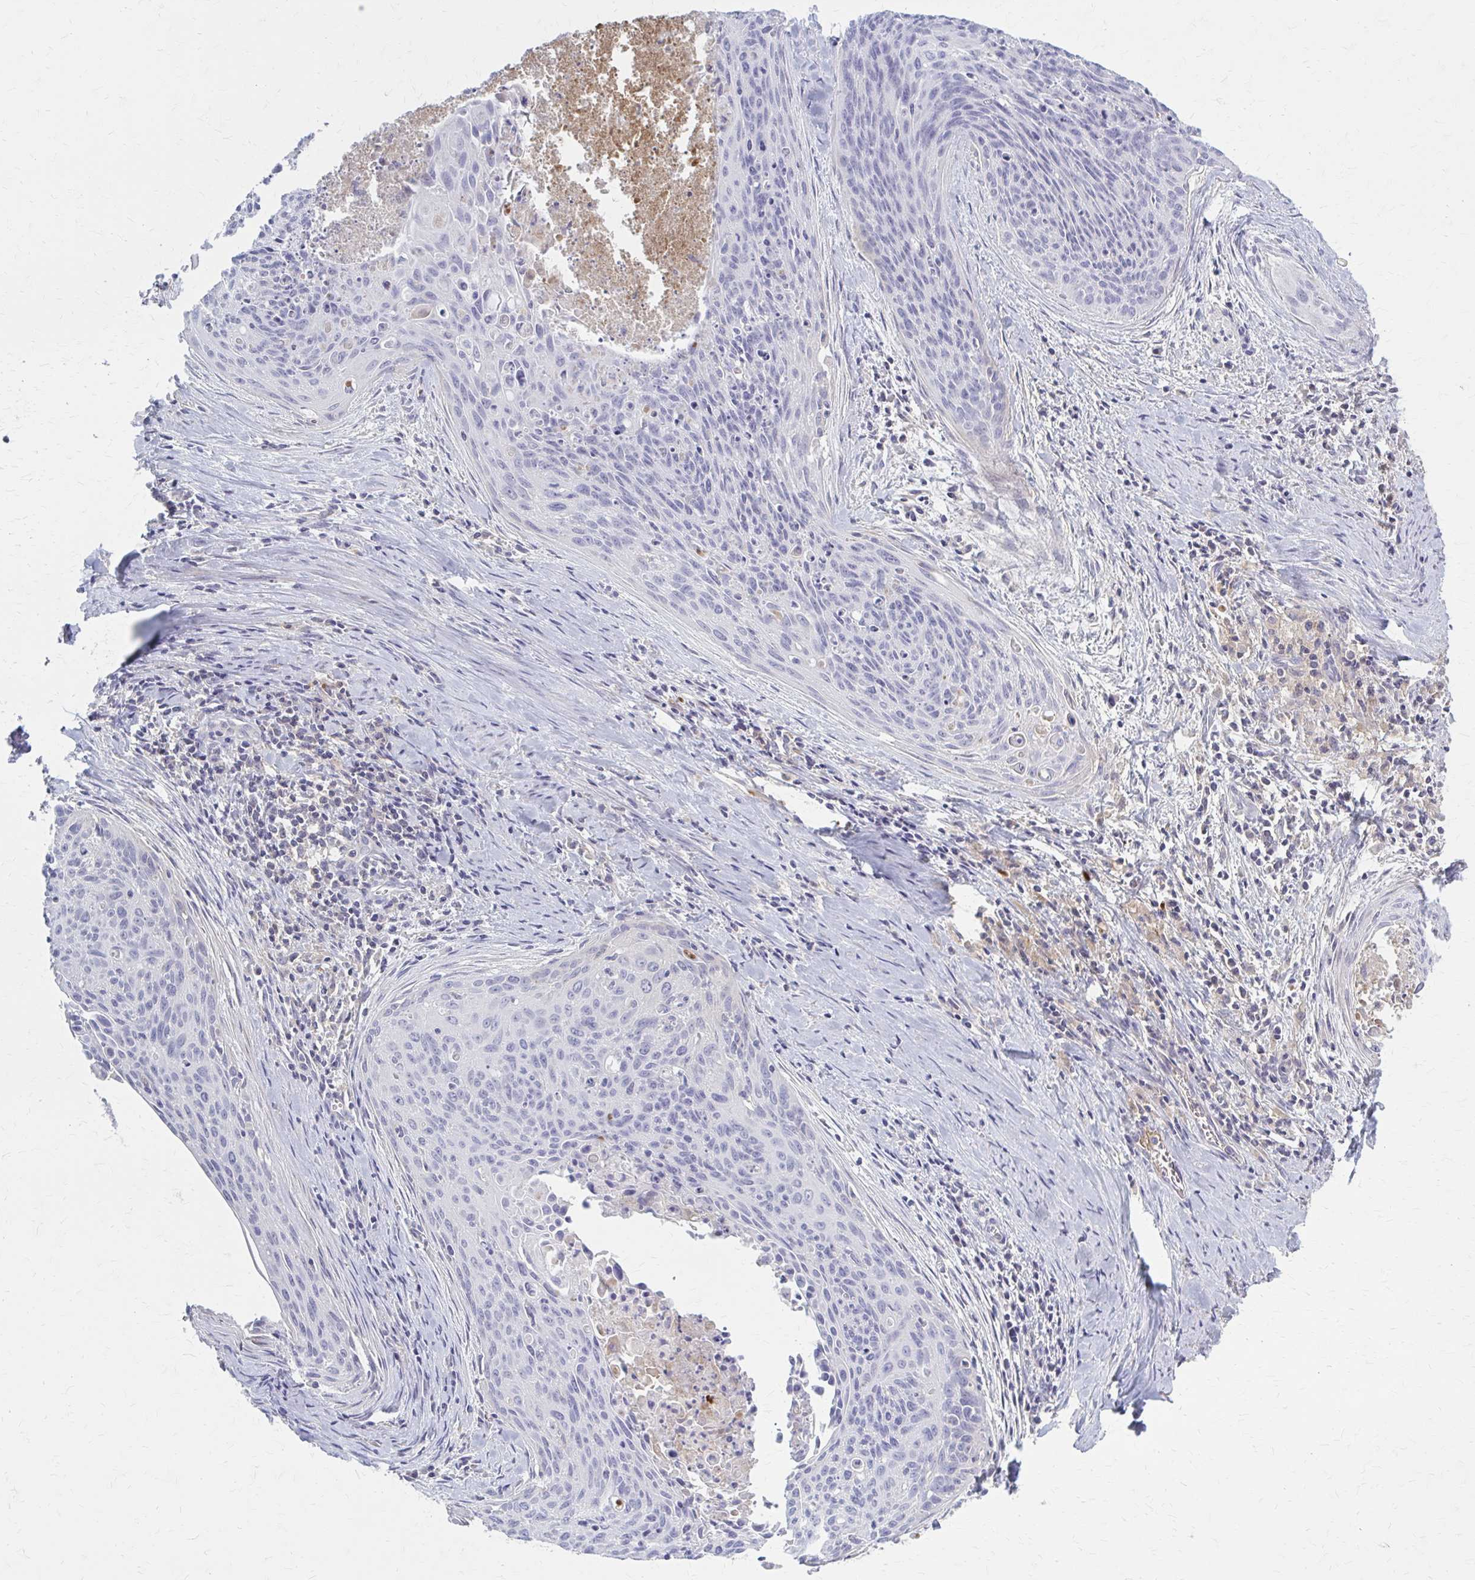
{"staining": {"intensity": "negative", "quantity": "none", "location": "none"}, "tissue": "cervical cancer", "cell_type": "Tumor cells", "image_type": "cancer", "snomed": [{"axis": "morphology", "description": "Squamous cell carcinoma, NOS"}, {"axis": "topography", "description": "Cervix"}], "caption": "This is an immunohistochemistry (IHC) photomicrograph of human cervical cancer. There is no staining in tumor cells.", "gene": "SERPIND1", "patient": {"sex": "female", "age": 55}}